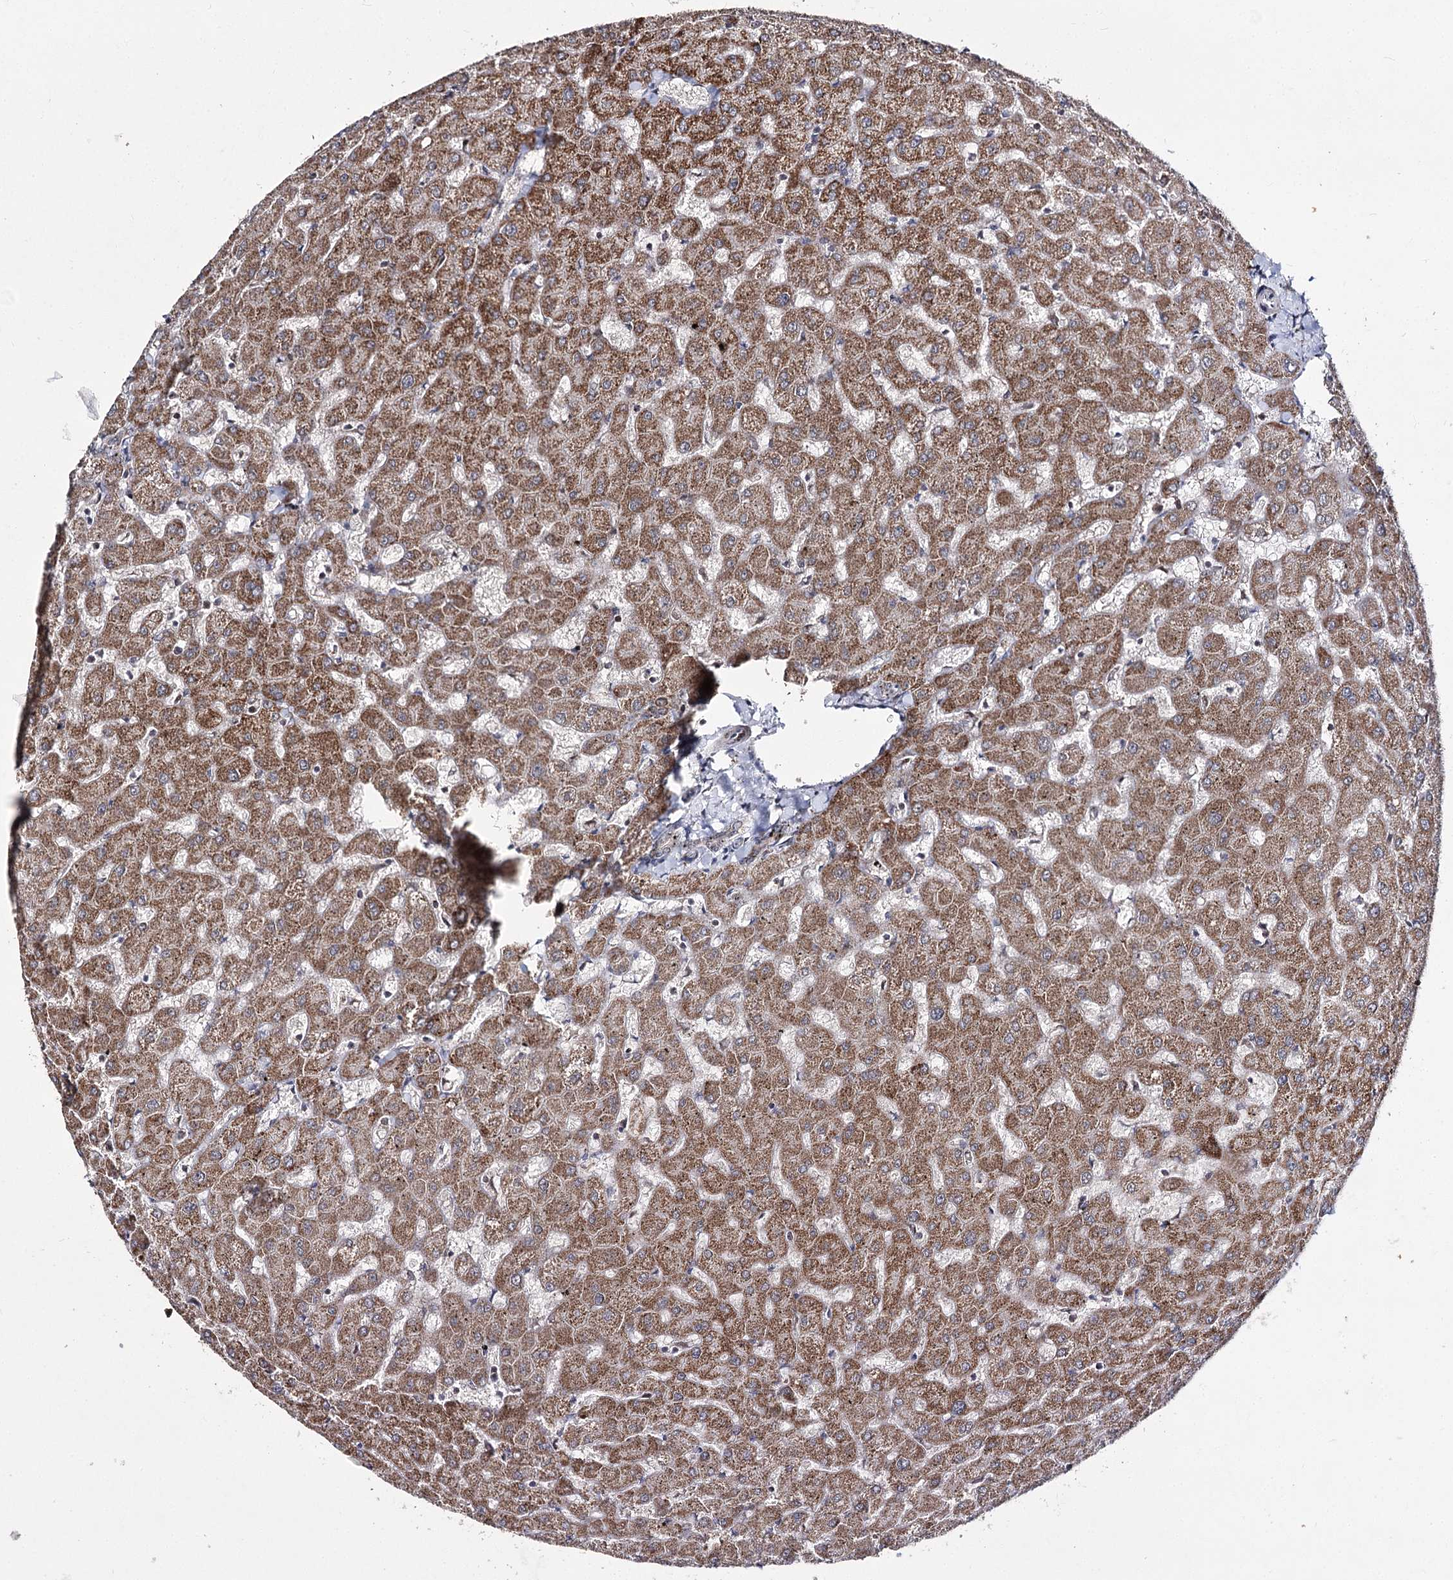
{"staining": {"intensity": "weak", "quantity": "<25%", "location": "cytoplasmic/membranous"}, "tissue": "liver", "cell_type": "Cholangiocytes", "image_type": "normal", "snomed": [{"axis": "morphology", "description": "Normal tissue, NOS"}, {"axis": "topography", "description": "Liver"}], "caption": "Cholangiocytes show no significant expression in normal liver. The staining is performed using DAB (3,3'-diaminobenzidine) brown chromogen with nuclei counter-stained in using hematoxylin.", "gene": "SLC4A1AP", "patient": {"sex": "female", "age": 63}}